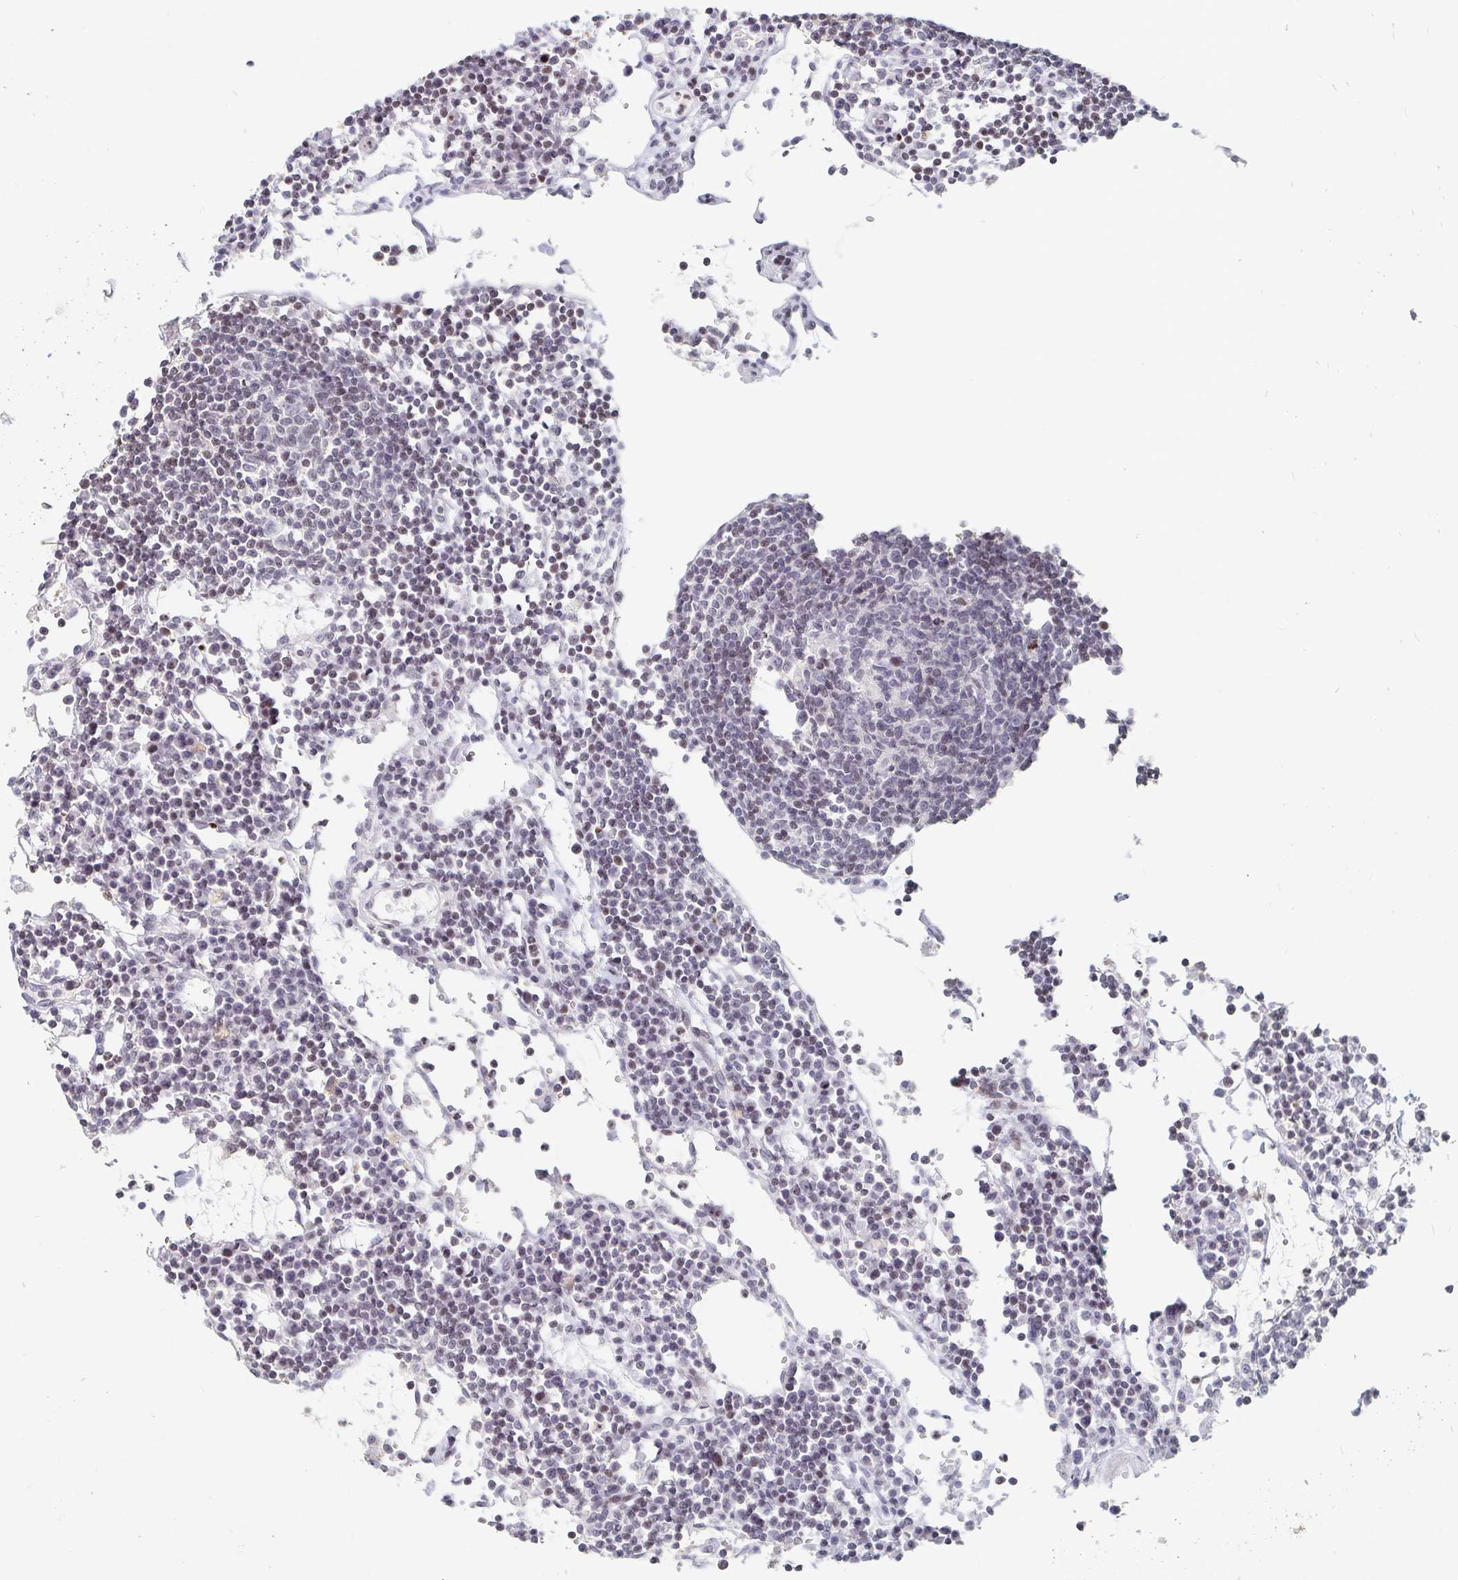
{"staining": {"intensity": "negative", "quantity": "none", "location": "none"}, "tissue": "lymph node", "cell_type": "Germinal center cells", "image_type": "normal", "snomed": [{"axis": "morphology", "description": "Normal tissue, NOS"}, {"axis": "topography", "description": "Lymph node"}], "caption": "There is no significant staining in germinal center cells of lymph node. (DAB (3,3'-diaminobenzidine) immunohistochemistry, high magnification).", "gene": "NME9", "patient": {"sex": "female", "age": 78}}